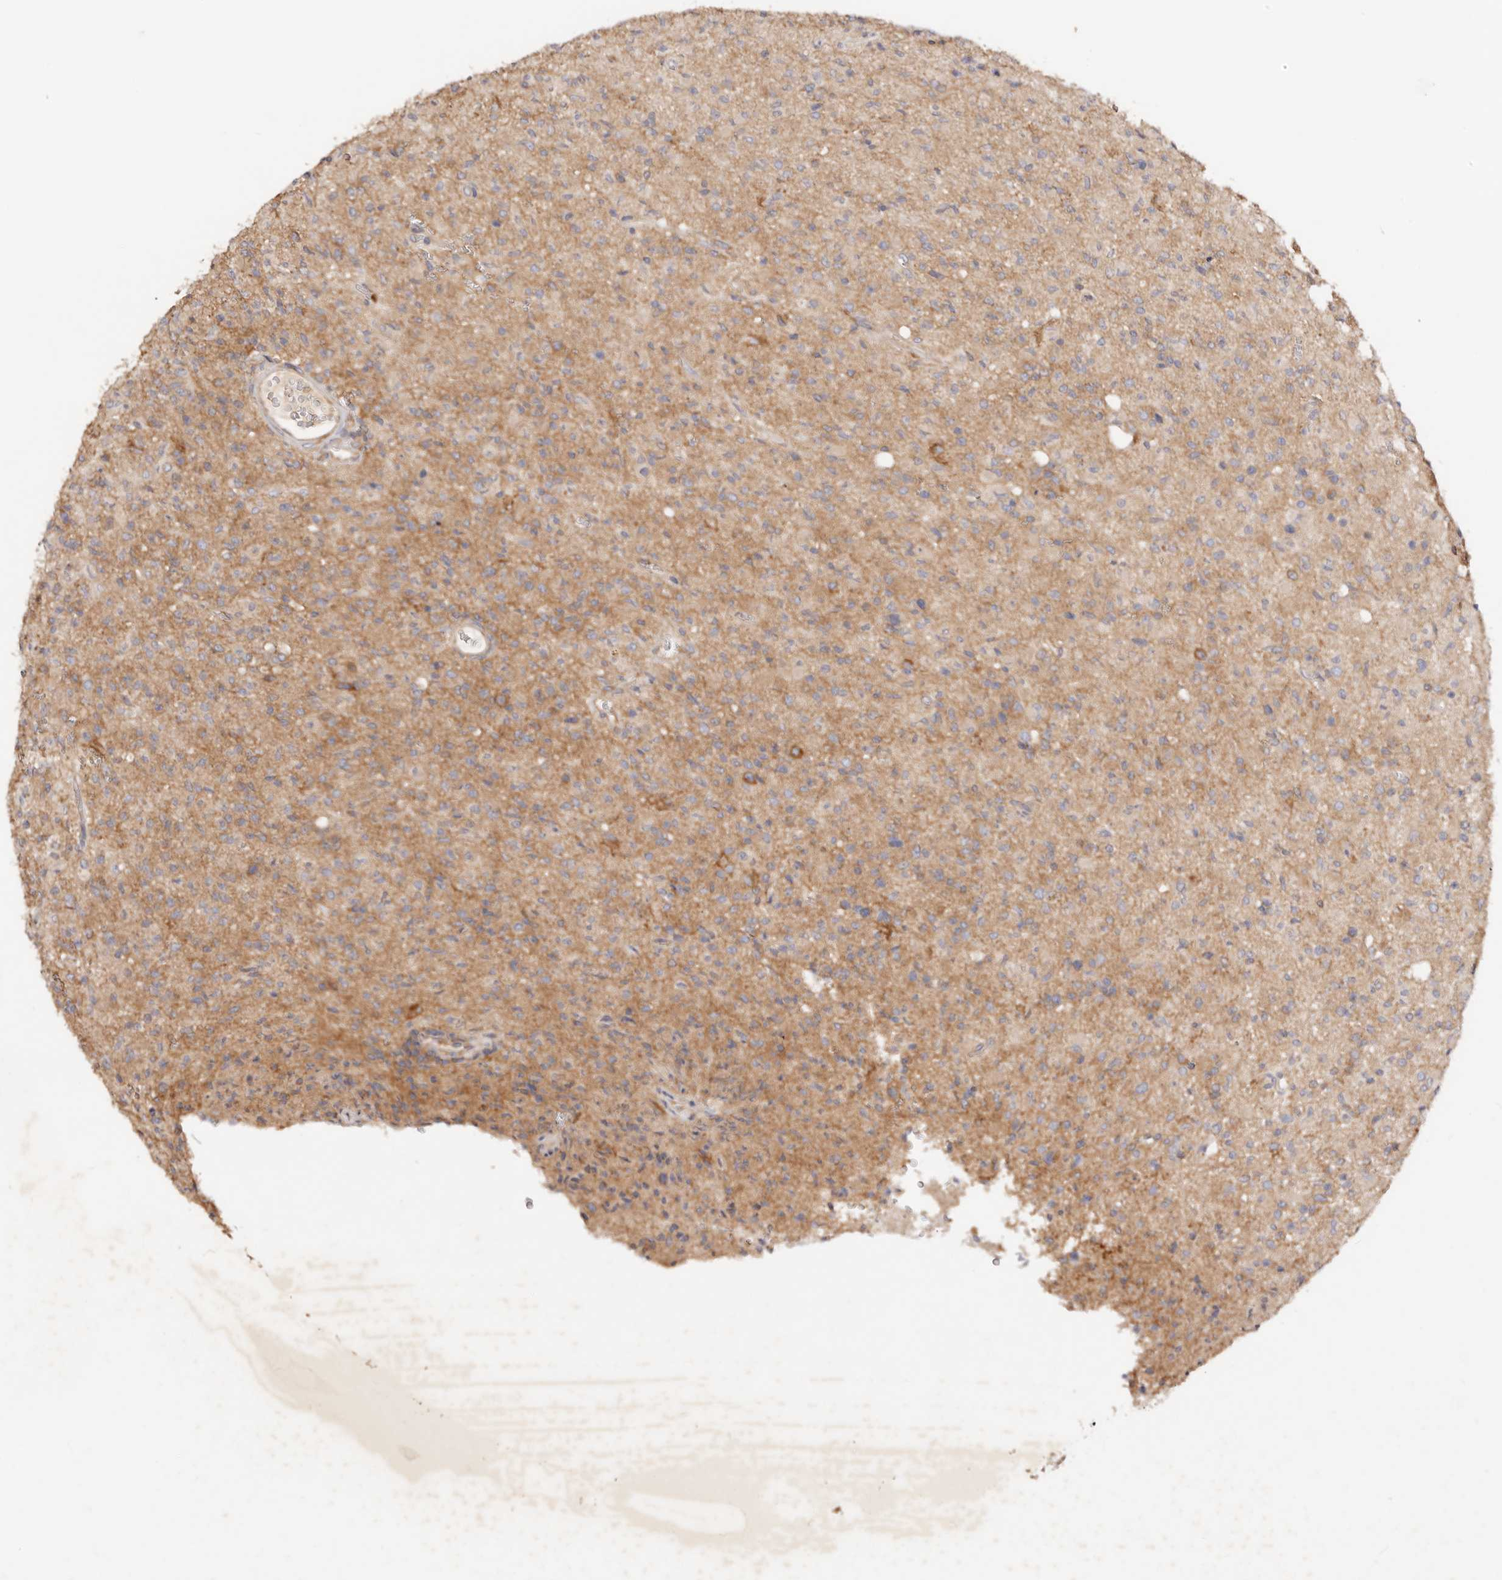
{"staining": {"intensity": "moderate", "quantity": ">75%", "location": "cytoplasmic/membranous"}, "tissue": "glioma", "cell_type": "Tumor cells", "image_type": "cancer", "snomed": [{"axis": "morphology", "description": "Glioma, malignant, High grade"}, {"axis": "topography", "description": "Brain"}], "caption": "IHC staining of glioma, which shows medium levels of moderate cytoplasmic/membranous expression in approximately >75% of tumor cells indicating moderate cytoplasmic/membranous protein positivity. The staining was performed using DAB (brown) for protein detection and nuclei were counterstained in hematoxylin (blue).", "gene": "GNA13", "patient": {"sex": "female", "age": 57}}